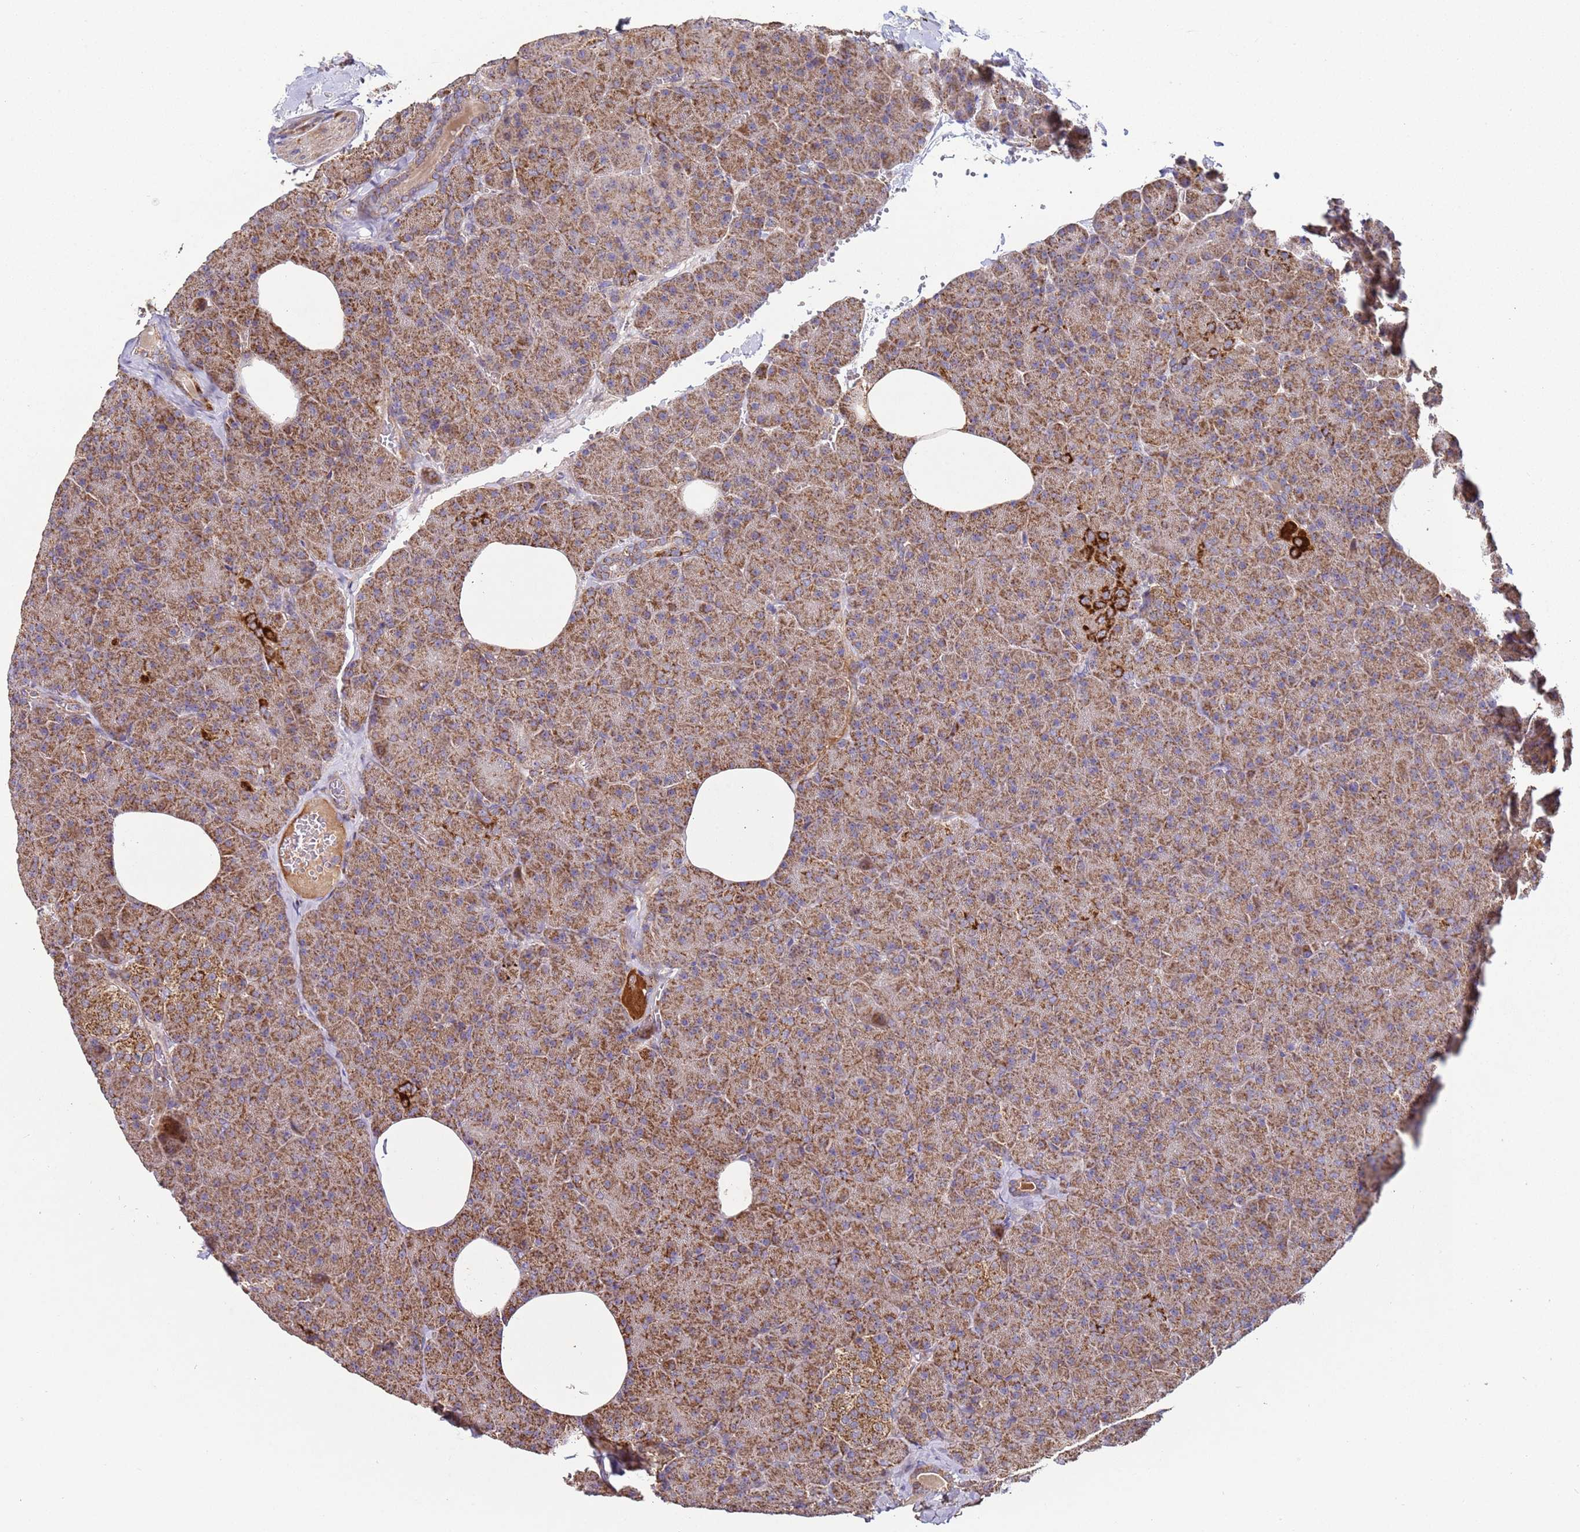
{"staining": {"intensity": "moderate", "quantity": ">75%", "location": "cytoplasmic/membranous"}, "tissue": "pancreas", "cell_type": "Exocrine glandular cells", "image_type": "normal", "snomed": [{"axis": "morphology", "description": "Normal tissue, NOS"}, {"axis": "morphology", "description": "Carcinoid, malignant, NOS"}, {"axis": "topography", "description": "Pancreas"}], "caption": "Pancreas stained with immunohistochemistry reveals moderate cytoplasmic/membranous expression in about >75% of exocrine glandular cells.", "gene": "FBXO33", "patient": {"sex": "female", "age": 35}}